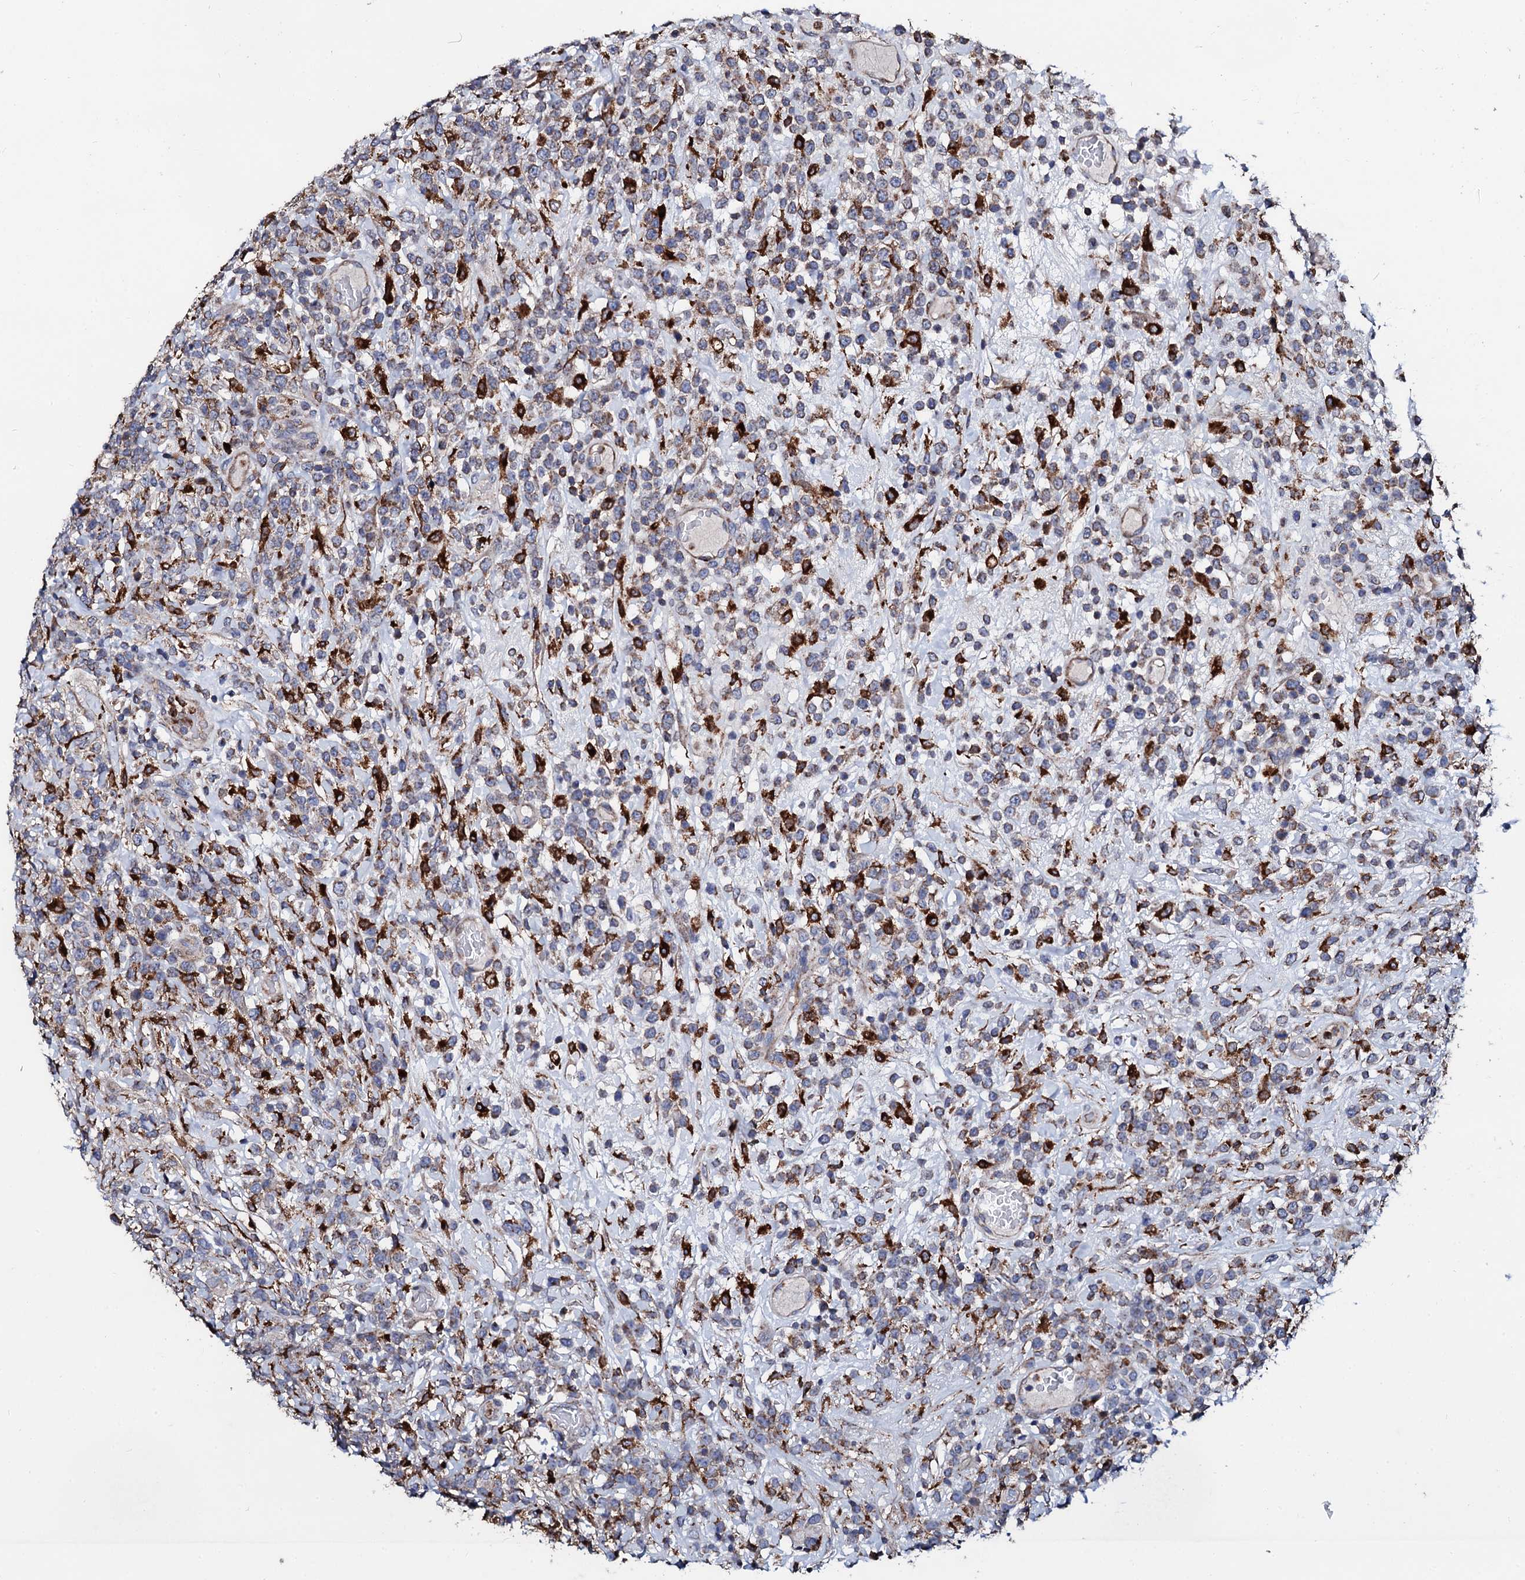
{"staining": {"intensity": "moderate", "quantity": "25%-75%", "location": "cytoplasmic/membranous"}, "tissue": "lymphoma", "cell_type": "Tumor cells", "image_type": "cancer", "snomed": [{"axis": "morphology", "description": "Malignant lymphoma, non-Hodgkin's type, High grade"}, {"axis": "topography", "description": "Colon"}], "caption": "IHC (DAB) staining of human lymphoma shows moderate cytoplasmic/membranous protein expression in about 25%-75% of tumor cells.", "gene": "TCIRG1", "patient": {"sex": "female", "age": 53}}